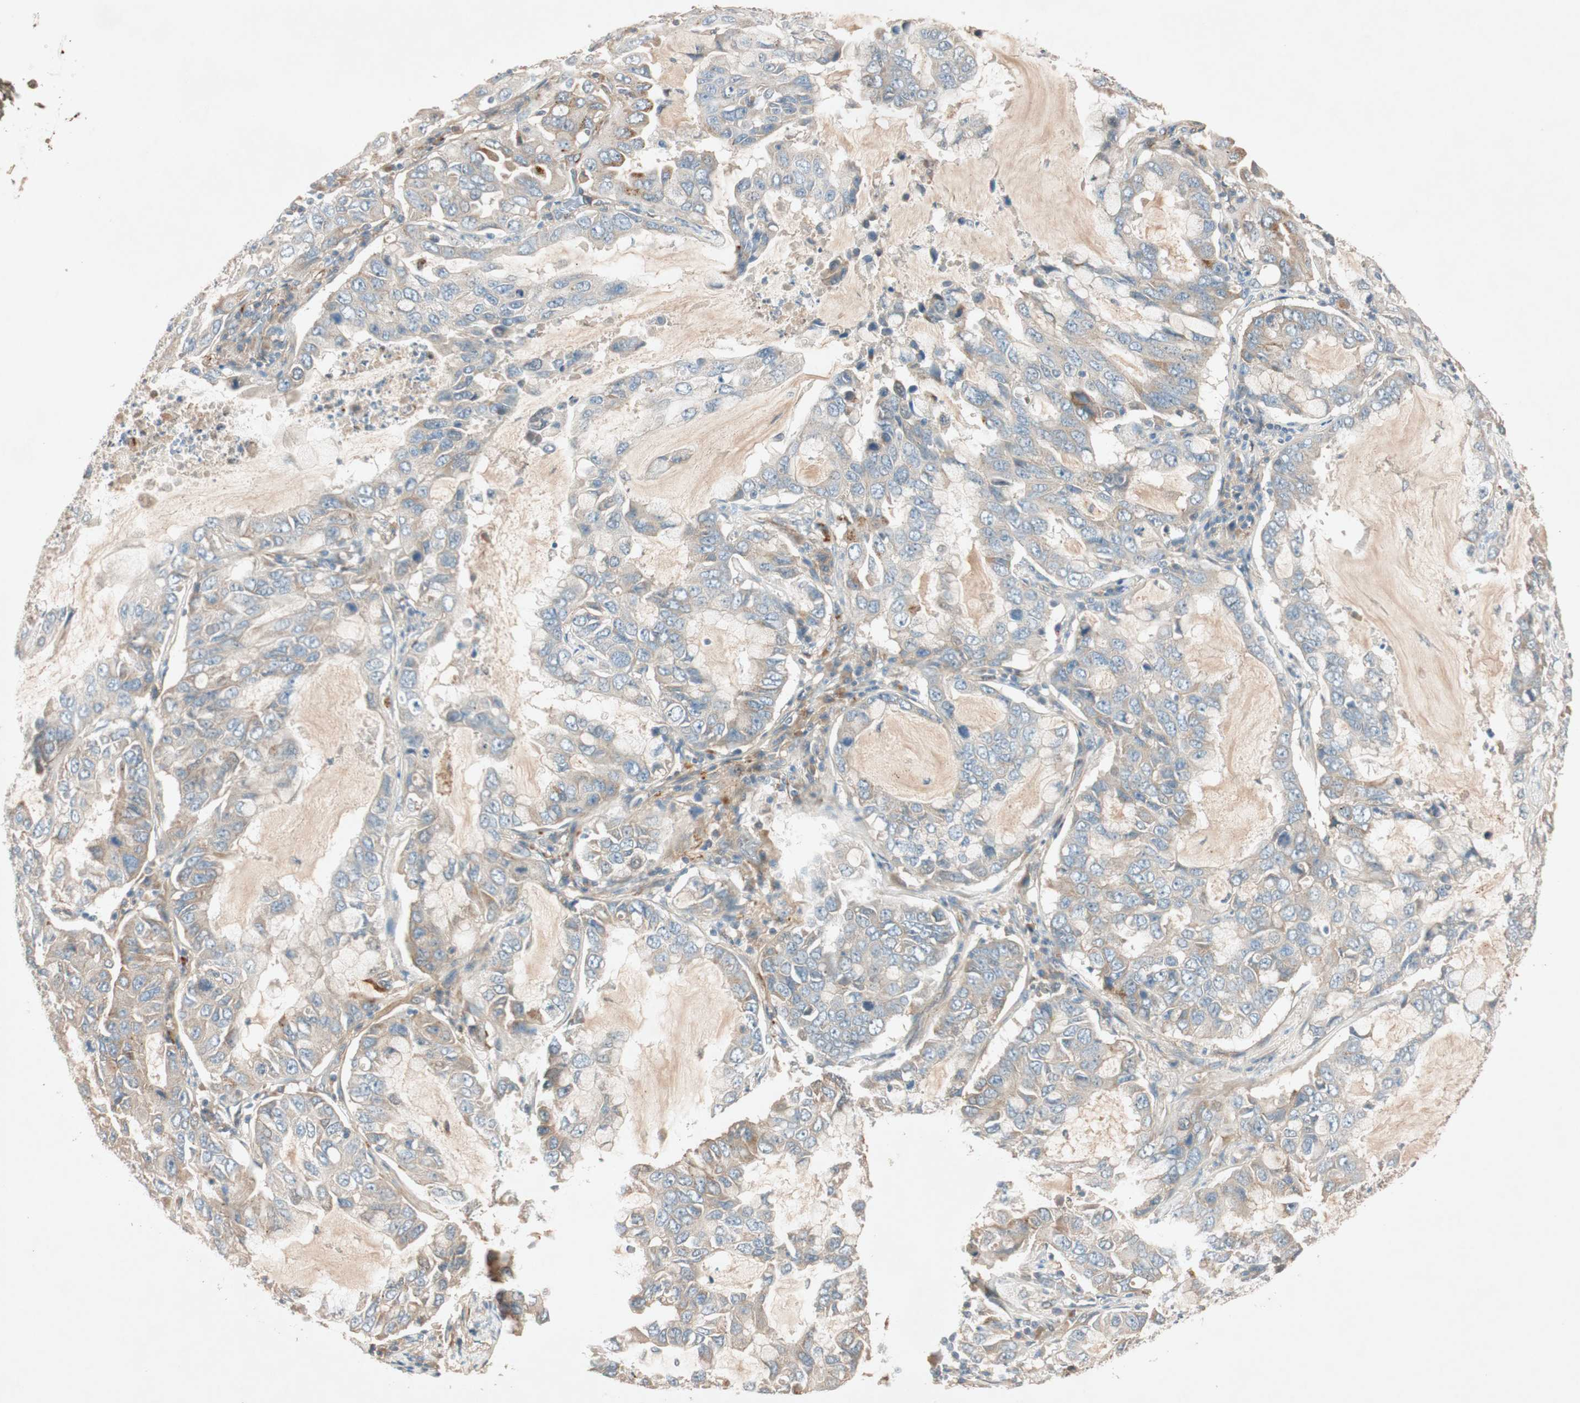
{"staining": {"intensity": "weak", "quantity": "<25%", "location": "cytoplasmic/membranous"}, "tissue": "lung cancer", "cell_type": "Tumor cells", "image_type": "cancer", "snomed": [{"axis": "morphology", "description": "Adenocarcinoma, NOS"}, {"axis": "topography", "description": "Lung"}], "caption": "An image of lung cancer stained for a protein displays no brown staining in tumor cells.", "gene": "EPHA6", "patient": {"sex": "male", "age": 64}}